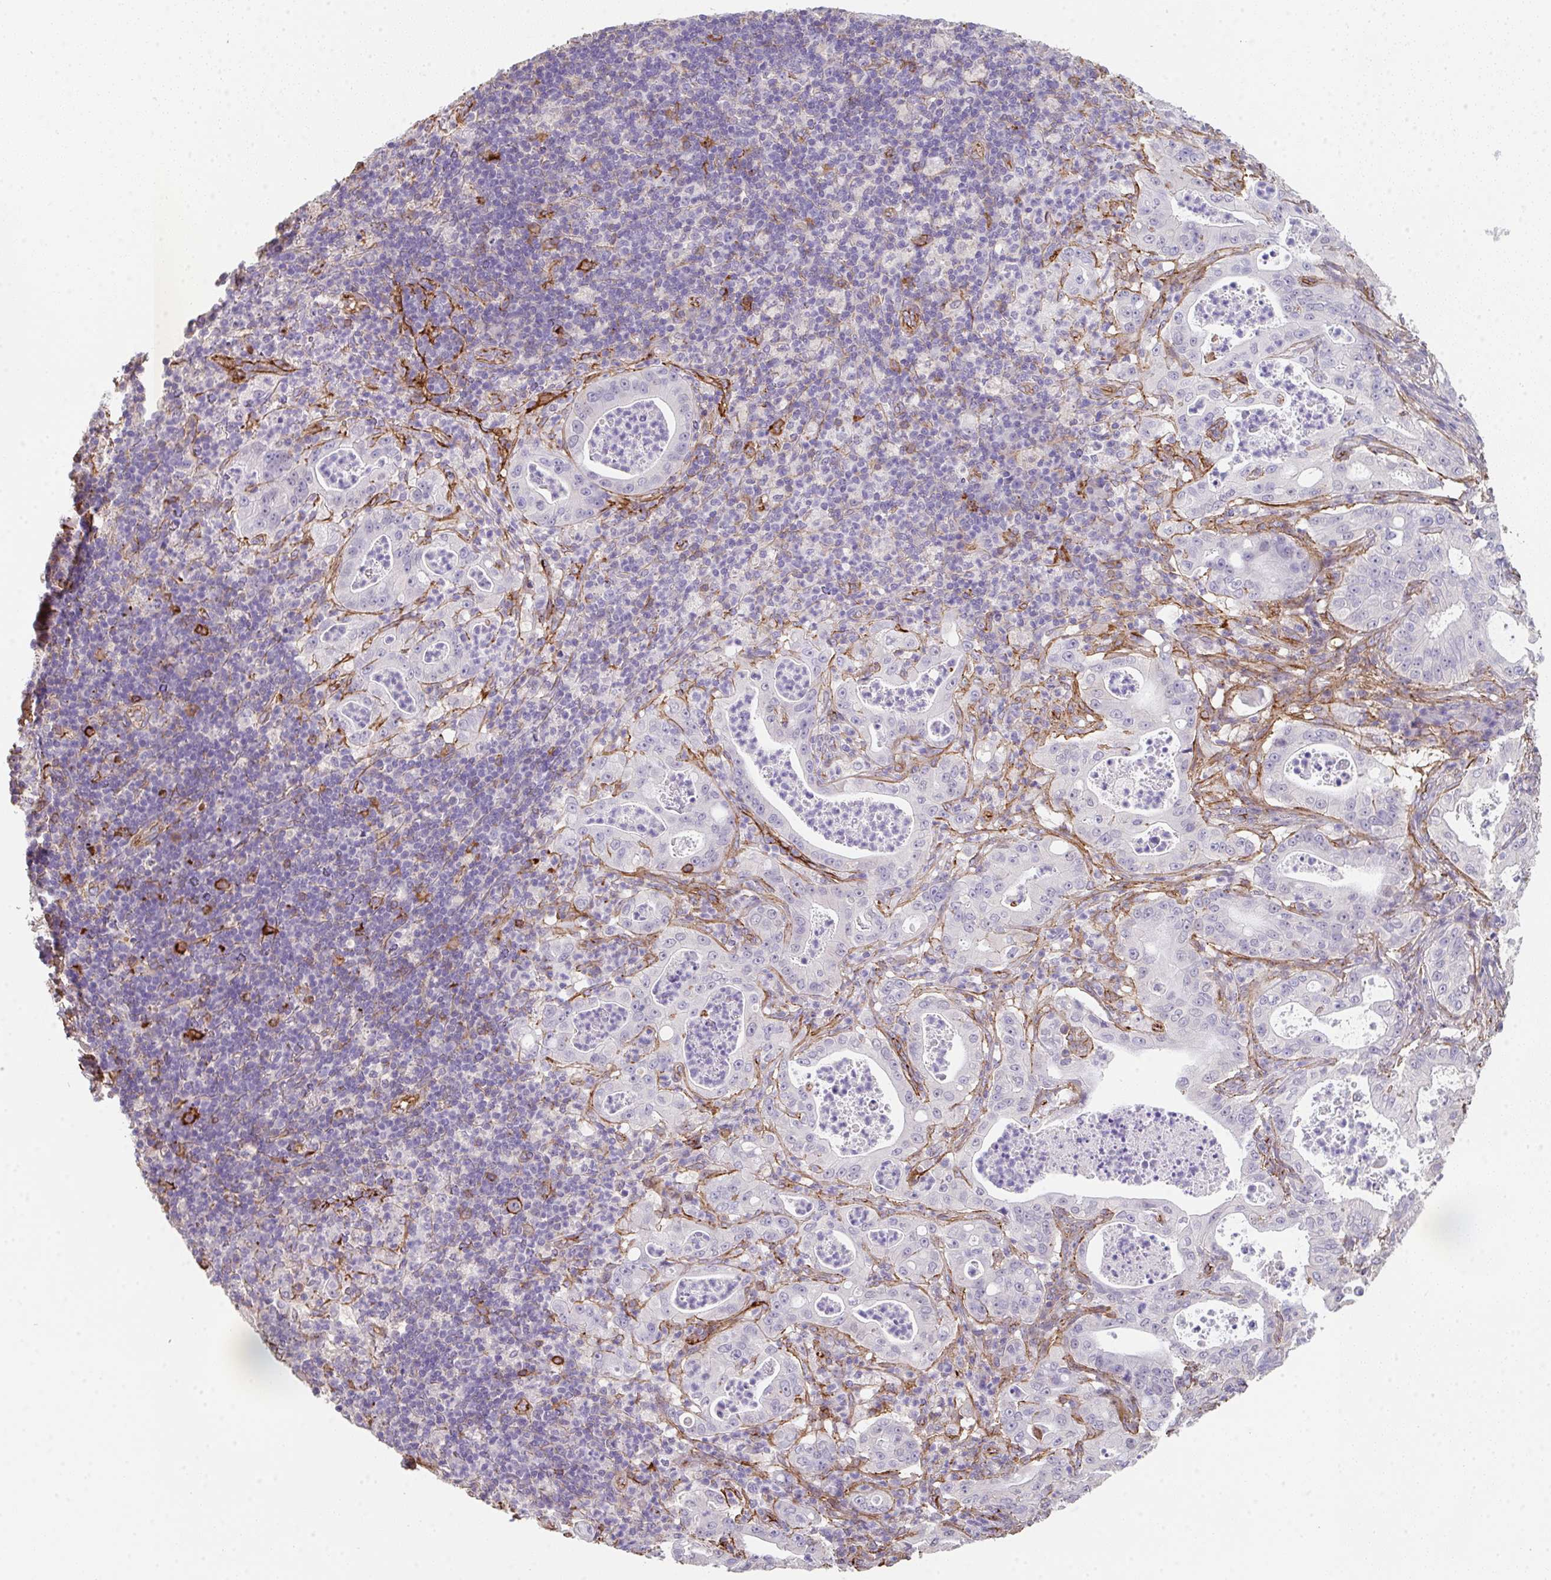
{"staining": {"intensity": "negative", "quantity": "none", "location": "none"}, "tissue": "pancreatic cancer", "cell_type": "Tumor cells", "image_type": "cancer", "snomed": [{"axis": "morphology", "description": "Adenocarcinoma, NOS"}, {"axis": "topography", "description": "Pancreas"}], "caption": "DAB immunohistochemical staining of pancreatic adenocarcinoma exhibits no significant expression in tumor cells. (DAB immunohistochemistry (IHC), high magnification).", "gene": "DBN1", "patient": {"sex": "male", "age": 71}}